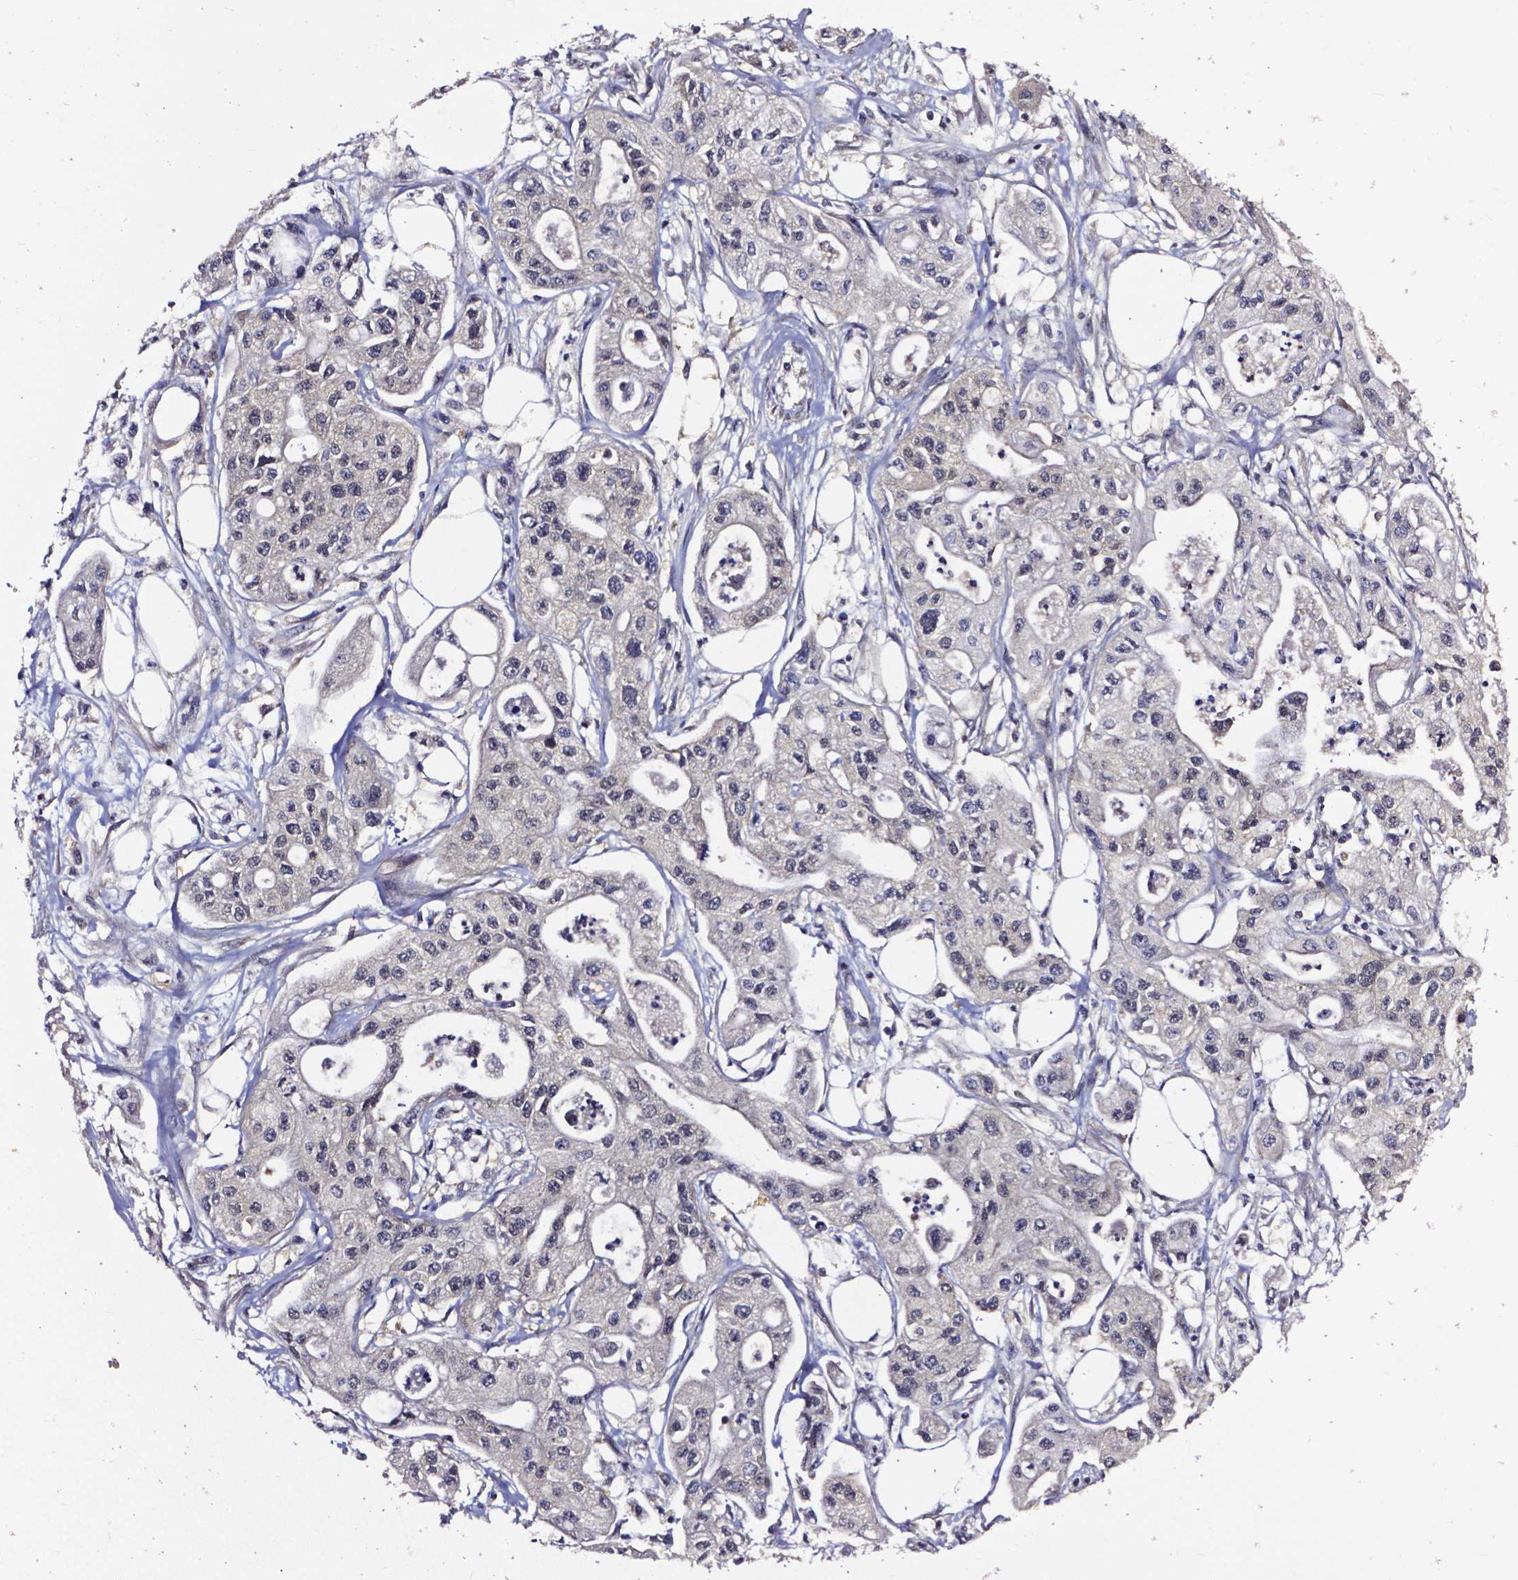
{"staining": {"intensity": "negative", "quantity": "none", "location": "none"}, "tissue": "pancreatic cancer", "cell_type": "Tumor cells", "image_type": "cancer", "snomed": [{"axis": "morphology", "description": "Adenocarcinoma, NOS"}, {"axis": "topography", "description": "Pancreas"}], "caption": "The immunohistochemistry (IHC) micrograph has no significant positivity in tumor cells of pancreatic adenocarcinoma tissue.", "gene": "OTUB1", "patient": {"sex": "male", "age": 70}}